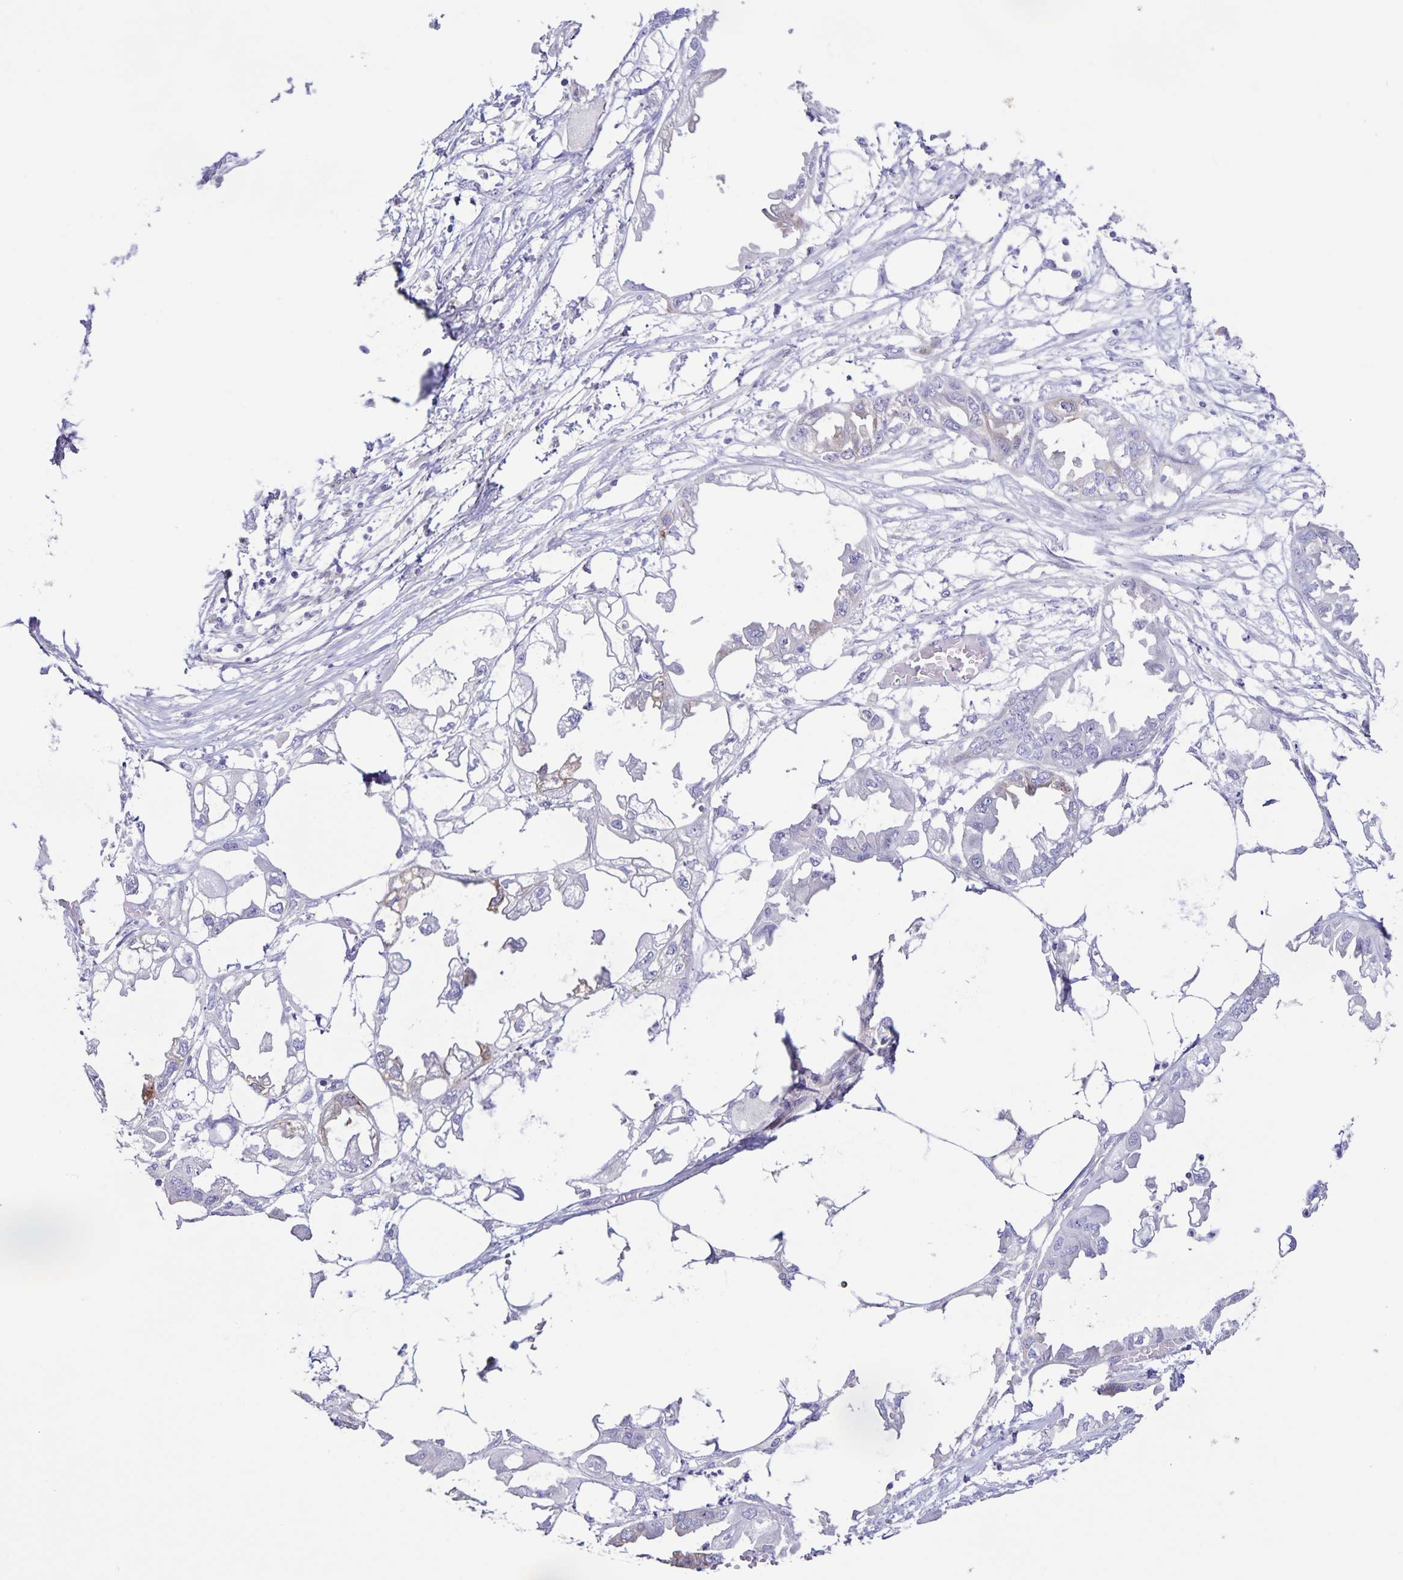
{"staining": {"intensity": "weak", "quantity": "<25%", "location": "cytoplasmic/membranous"}, "tissue": "endometrial cancer", "cell_type": "Tumor cells", "image_type": "cancer", "snomed": [{"axis": "morphology", "description": "Adenocarcinoma, NOS"}, {"axis": "morphology", "description": "Adenocarcinoma, metastatic, NOS"}, {"axis": "topography", "description": "Adipose tissue"}, {"axis": "topography", "description": "Endometrium"}], "caption": "Immunohistochemistry (IHC) image of human adenocarcinoma (endometrial) stained for a protein (brown), which shows no positivity in tumor cells.", "gene": "BOLL", "patient": {"sex": "female", "age": 67}}